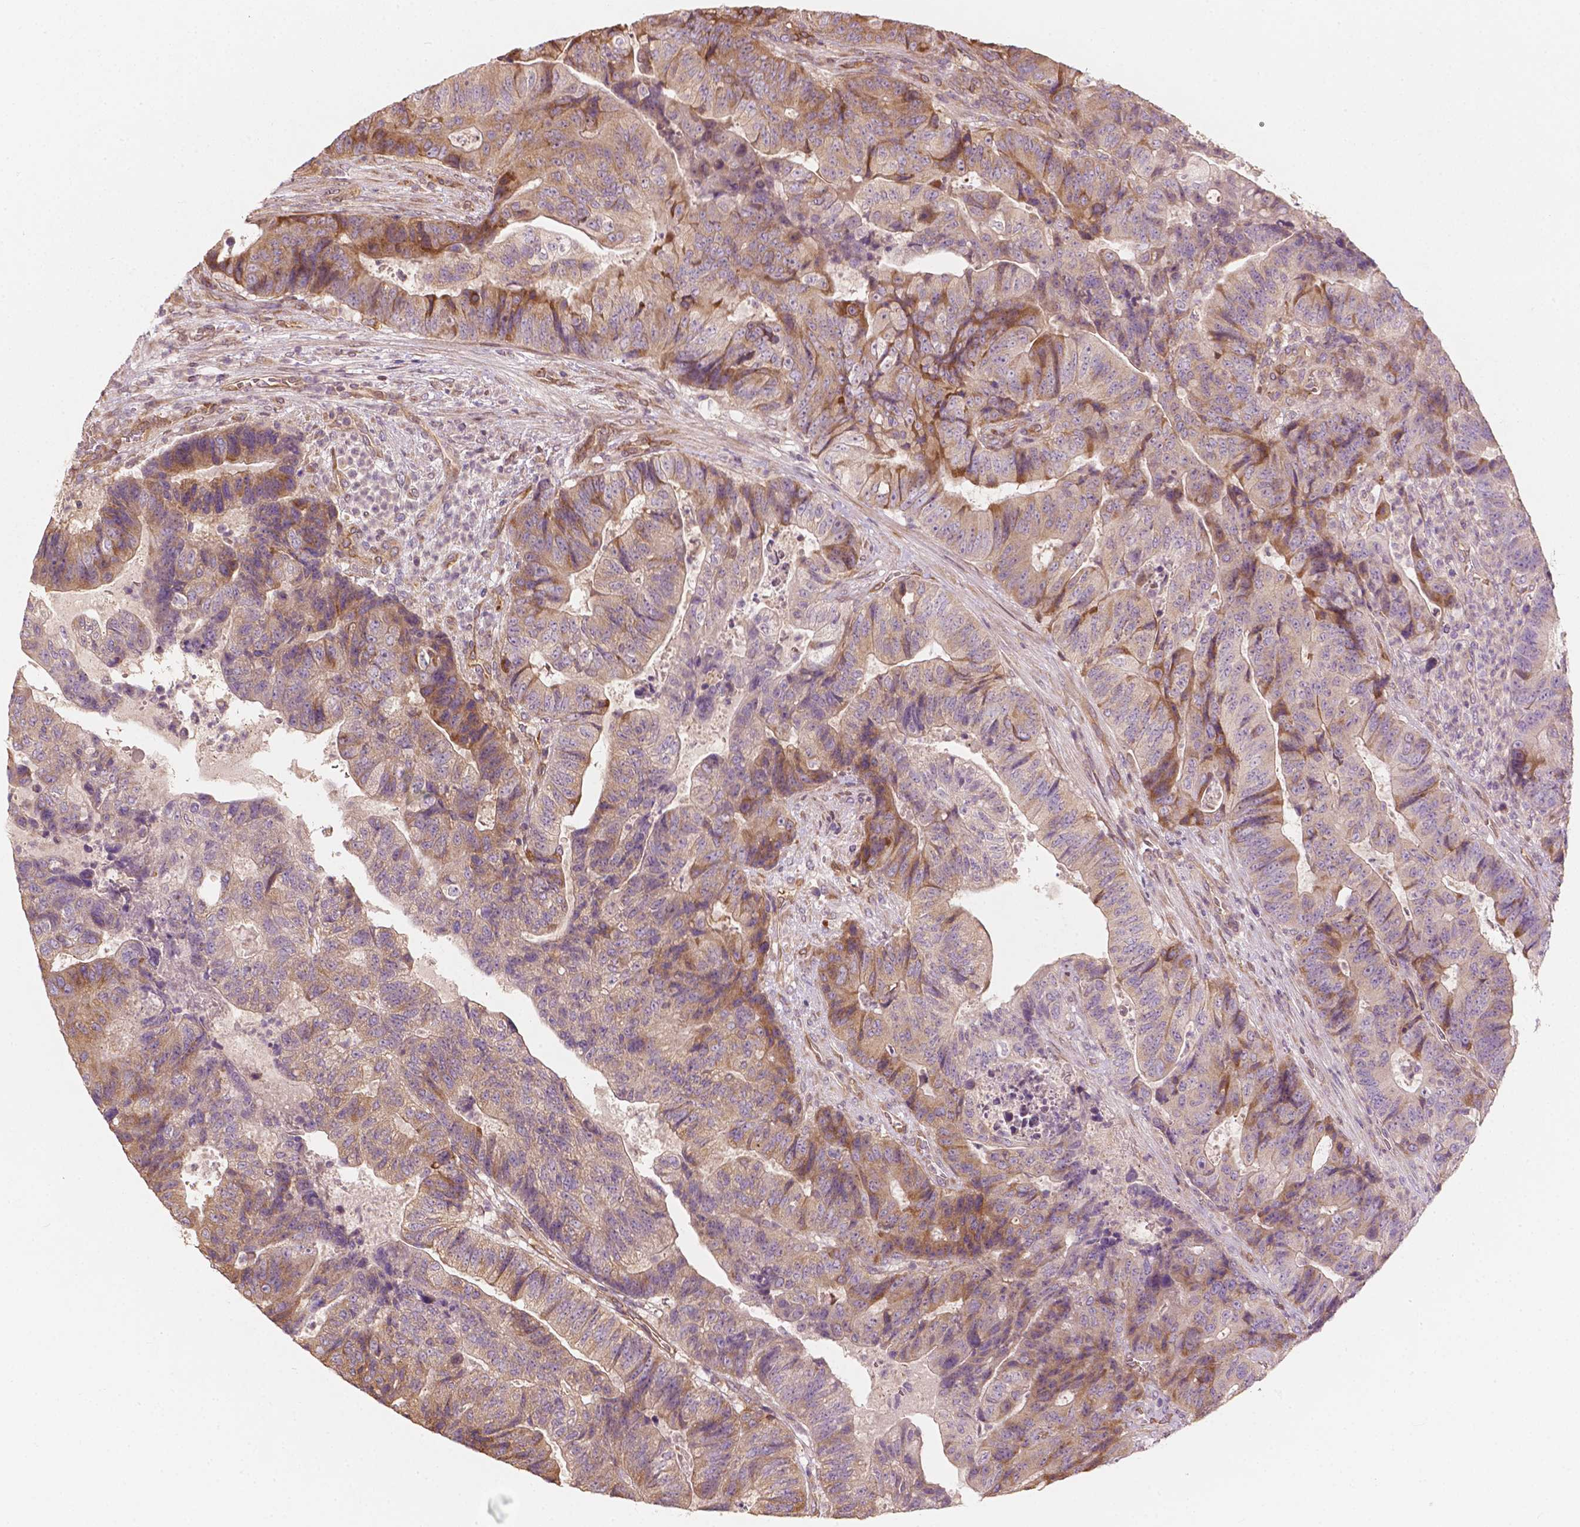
{"staining": {"intensity": "moderate", "quantity": ">75%", "location": "cytoplasmic/membranous"}, "tissue": "colorectal cancer", "cell_type": "Tumor cells", "image_type": "cancer", "snomed": [{"axis": "morphology", "description": "Normal tissue, NOS"}, {"axis": "morphology", "description": "Adenocarcinoma, NOS"}, {"axis": "topography", "description": "Colon"}], "caption": "DAB (3,3'-diaminobenzidine) immunohistochemical staining of human colorectal cancer demonstrates moderate cytoplasmic/membranous protein expression in about >75% of tumor cells. Nuclei are stained in blue.", "gene": "G3BP1", "patient": {"sex": "female", "age": 48}}